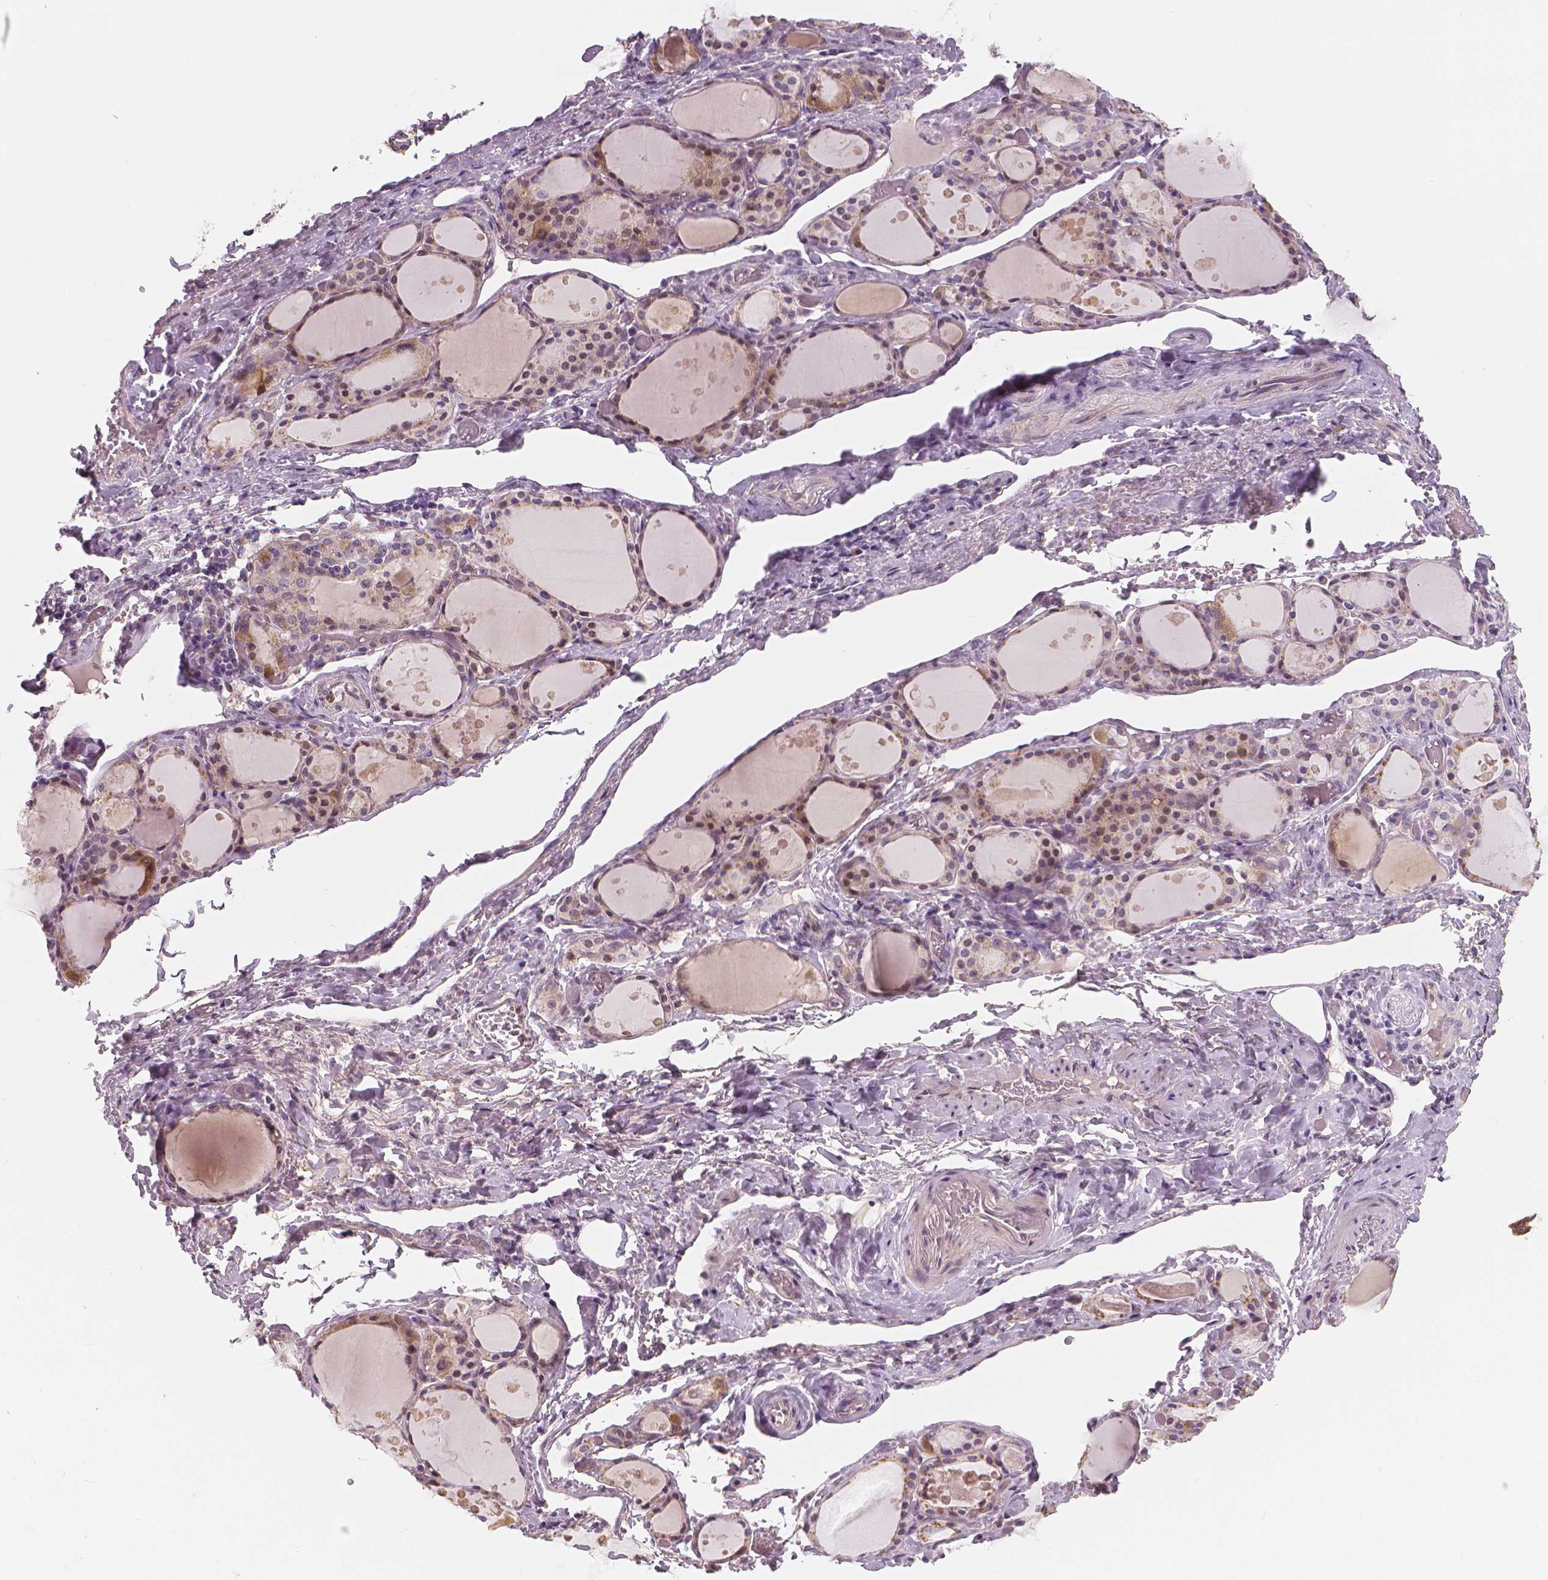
{"staining": {"intensity": "weak", "quantity": "25%-75%", "location": "cytoplasmic/membranous,nuclear"}, "tissue": "thyroid gland", "cell_type": "Glandular cells", "image_type": "normal", "snomed": [{"axis": "morphology", "description": "Normal tissue, NOS"}, {"axis": "topography", "description": "Thyroid gland"}], "caption": "Immunohistochemistry (IHC) (DAB) staining of normal thyroid gland displays weak cytoplasmic/membranous,nuclear protein positivity in approximately 25%-75% of glandular cells. Ihc stains the protein in brown and the nuclei are stained blue.", "gene": "RNASE7", "patient": {"sex": "male", "age": 68}}